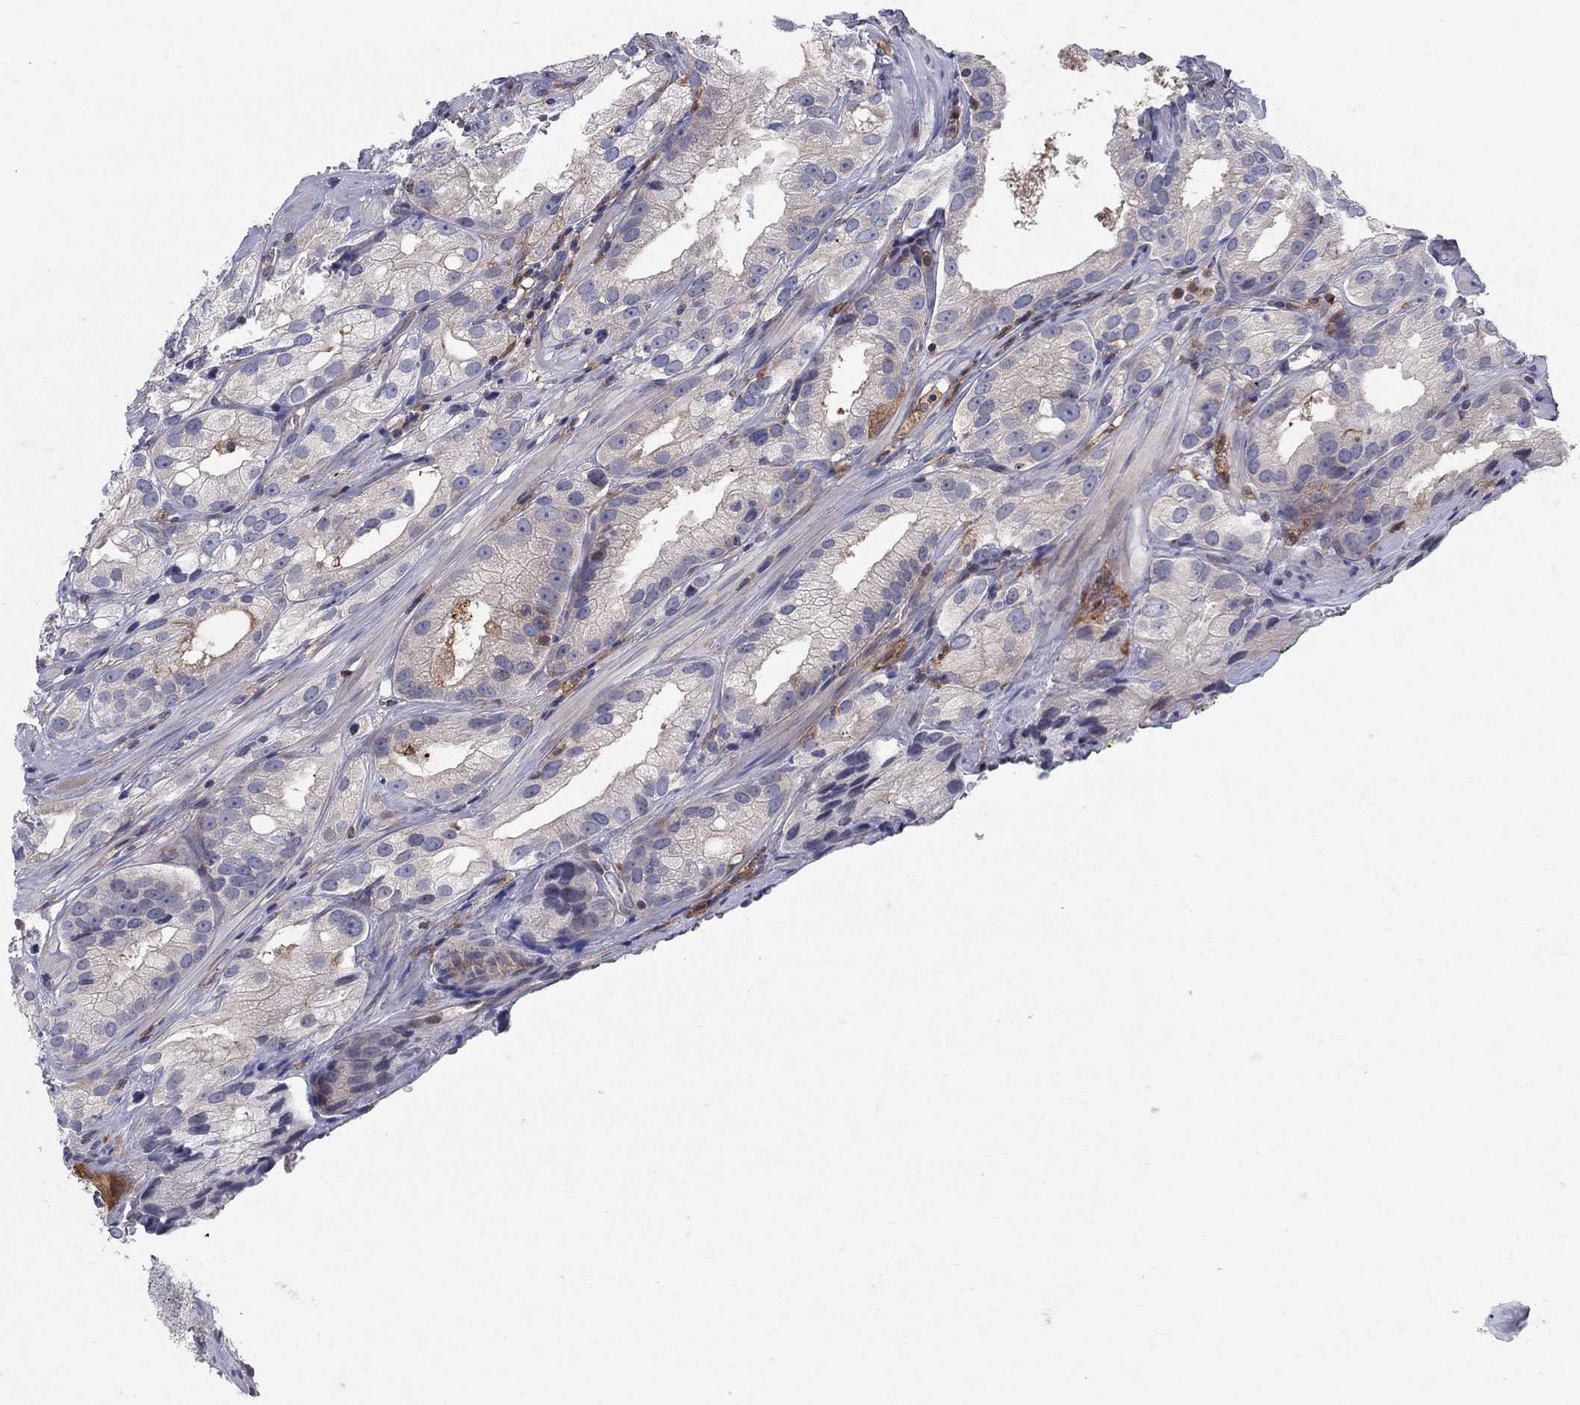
{"staining": {"intensity": "negative", "quantity": "none", "location": "none"}, "tissue": "prostate cancer", "cell_type": "Tumor cells", "image_type": "cancer", "snomed": [{"axis": "morphology", "description": "Adenocarcinoma, High grade"}, {"axis": "topography", "description": "Prostate and seminal vesicle, NOS"}], "caption": "IHC micrograph of prostate high-grade adenocarcinoma stained for a protein (brown), which reveals no staining in tumor cells.", "gene": "ZNHIT3", "patient": {"sex": "male", "age": 62}}